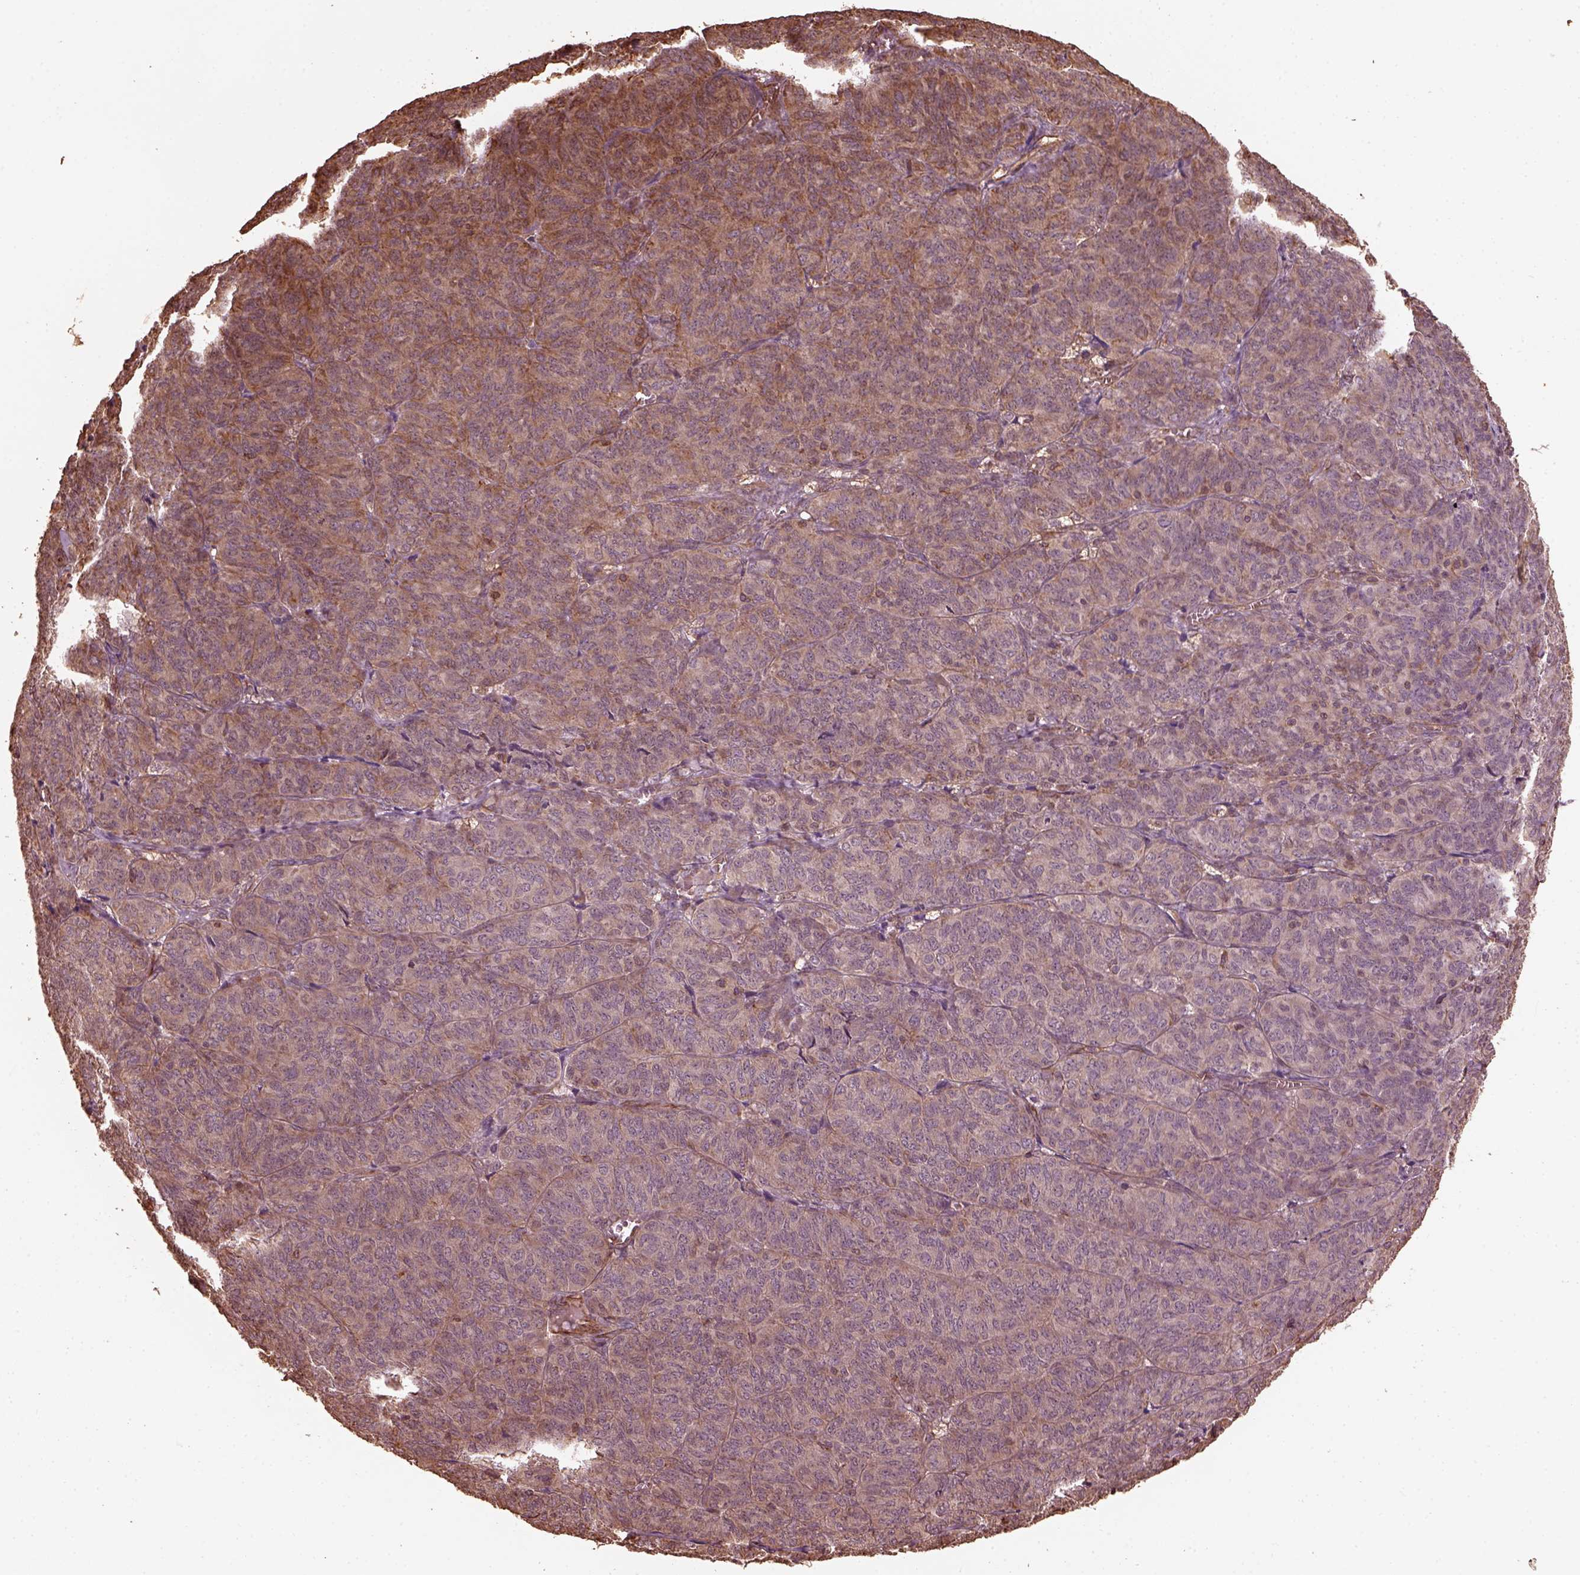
{"staining": {"intensity": "moderate", "quantity": "25%-75%", "location": "cytoplasmic/membranous"}, "tissue": "ovarian cancer", "cell_type": "Tumor cells", "image_type": "cancer", "snomed": [{"axis": "morphology", "description": "Carcinoma, endometroid"}, {"axis": "topography", "description": "Ovary"}], "caption": "High-magnification brightfield microscopy of ovarian cancer (endometroid carcinoma) stained with DAB (3,3'-diaminobenzidine) (brown) and counterstained with hematoxylin (blue). tumor cells exhibit moderate cytoplasmic/membranous positivity is present in approximately25%-75% of cells. (brown staining indicates protein expression, while blue staining denotes nuclei).", "gene": "GTPBP1", "patient": {"sex": "female", "age": 80}}